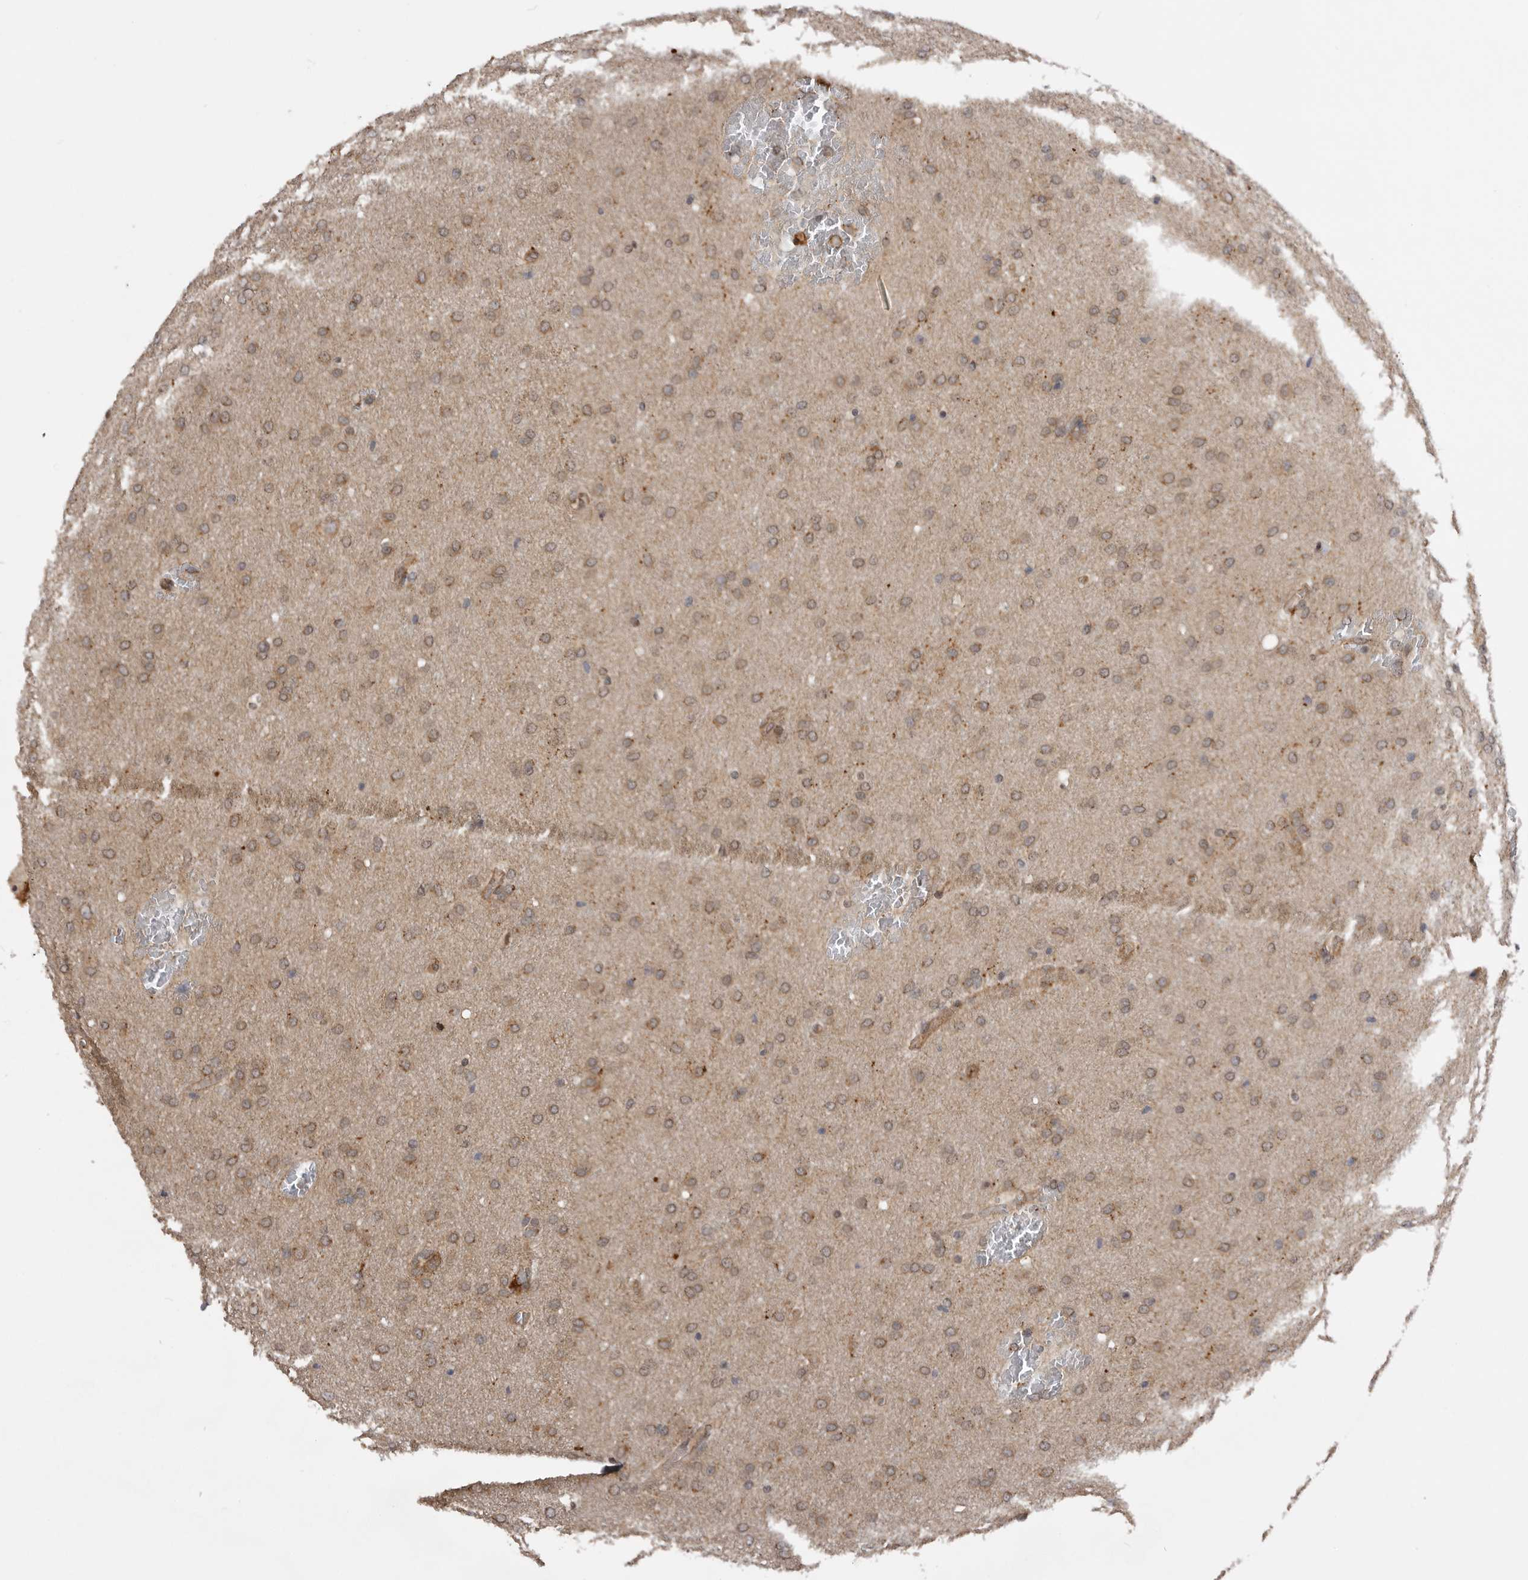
{"staining": {"intensity": "weak", "quantity": "25%-75%", "location": "cytoplasmic/membranous"}, "tissue": "glioma", "cell_type": "Tumor cells", "image_type": "cancer", "snomed": [{"axis": "morphology", "description": "Glioma, malignant, Low grade"}, {"axis": "topography", "description": "Brain"}], "caption": "Glioma was stained to show a protein in brown. There is low levels of weak cytoplasmic/membranous staining in approximately 25%-75% of tumor cells.", "gene": "TRIM56", "patient": {"sex": "female", "age": 37}}